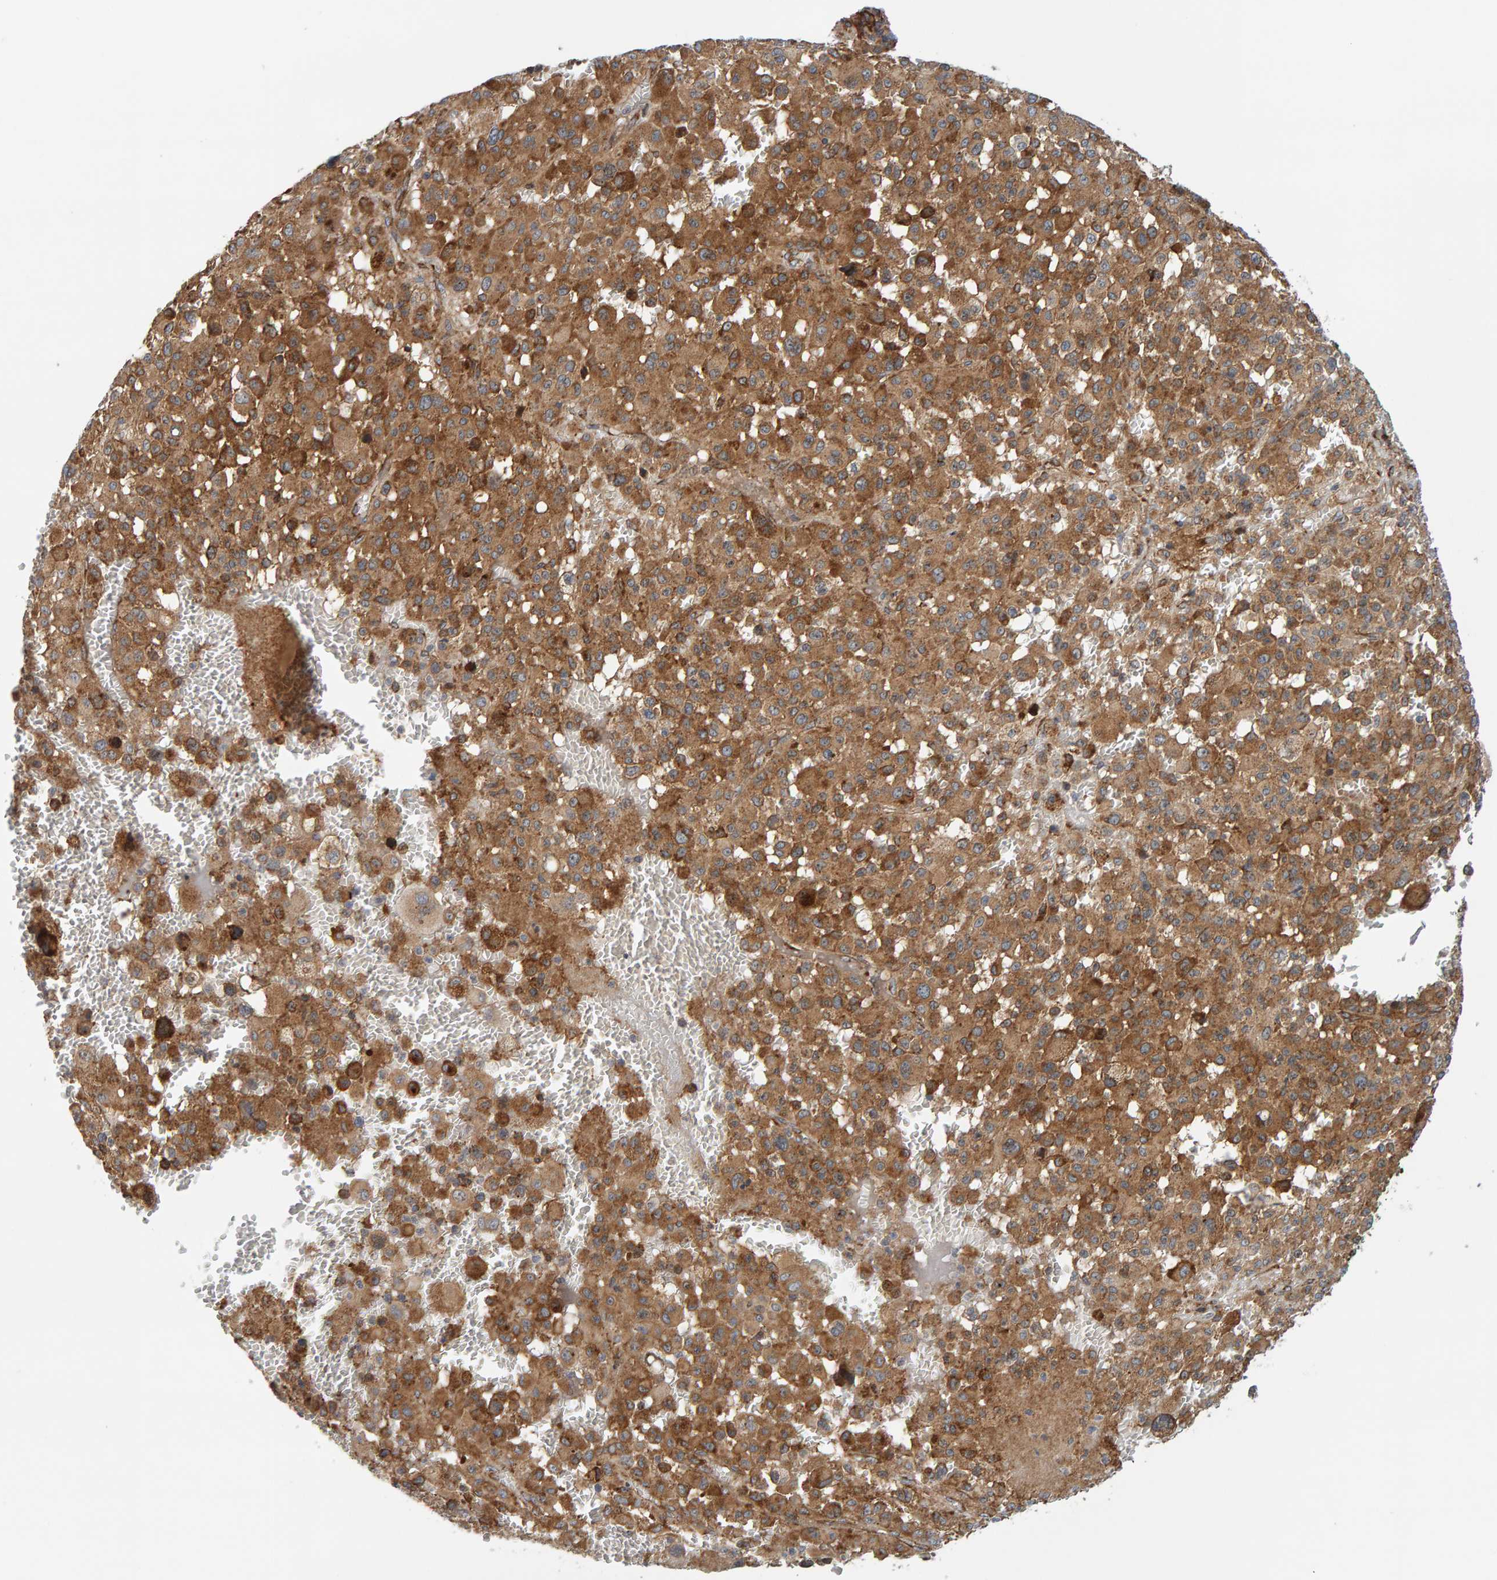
{"staining": {"intensity": "moderate", "quantity": ">75%", "location": "cytoplasmic/membranous"}, "tissue": "melanoma", "cell_type": "Tumor cells", "image_type": "cancer", "snomed": [{"axis": "morphology", "description": "Malignant melanoma, Metastatic site"}, {"axis": "topography", "description": "Skin"}], "caption": "The micrograph exhibits a brown stain indicating the presence of a protein in the cytoplasmic/membranous of tumor cells in melanoma. The protein of interest is stained brown, and the nuclei are stained in blue (DAB (3,3'-diaminobenzidine) IHC with brightfield microscopy, high magnification).", "gene": "BAIAP2", "patient": {"sex": "female", "age": 74}}